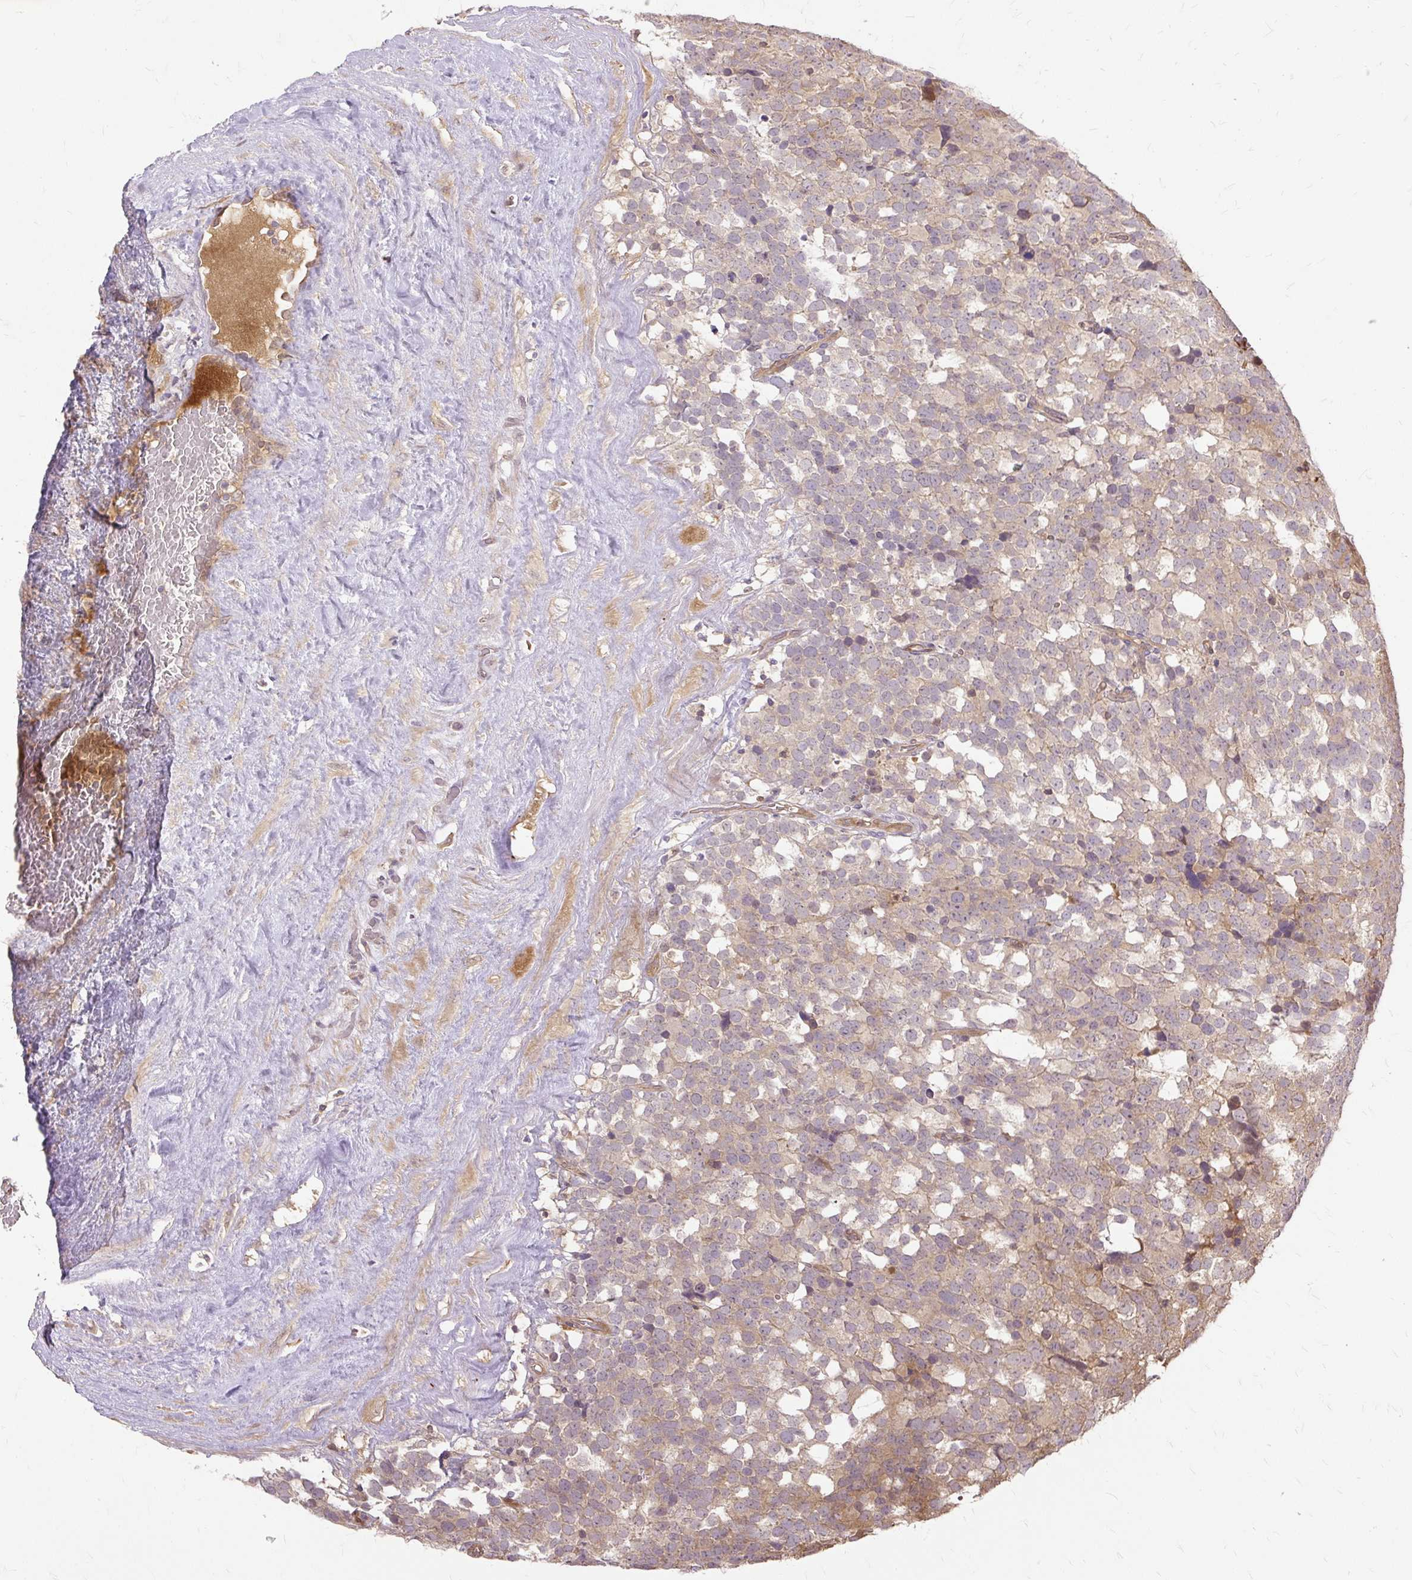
{"staining": {"intensity": "weak", "quantity": ">75%", "location": "cytoplasmic/membranous"}, "tissue": "testis cancer", "cell_type": "Tumor cells", "image_type": "cancer", "snomed": [{"axis": "morphology", "description": "Seminoma, NOS"}, {"axis": "topography", "description": "Testis"}], "caption": "Weak cytoplasmic/membranous positivity for a protein is seen in approximately >75% of tumor cells of testis seminoma using immunohistochemistry.", "gene": "AP5S1", "patient": {"sex": "male", "age": 71}}